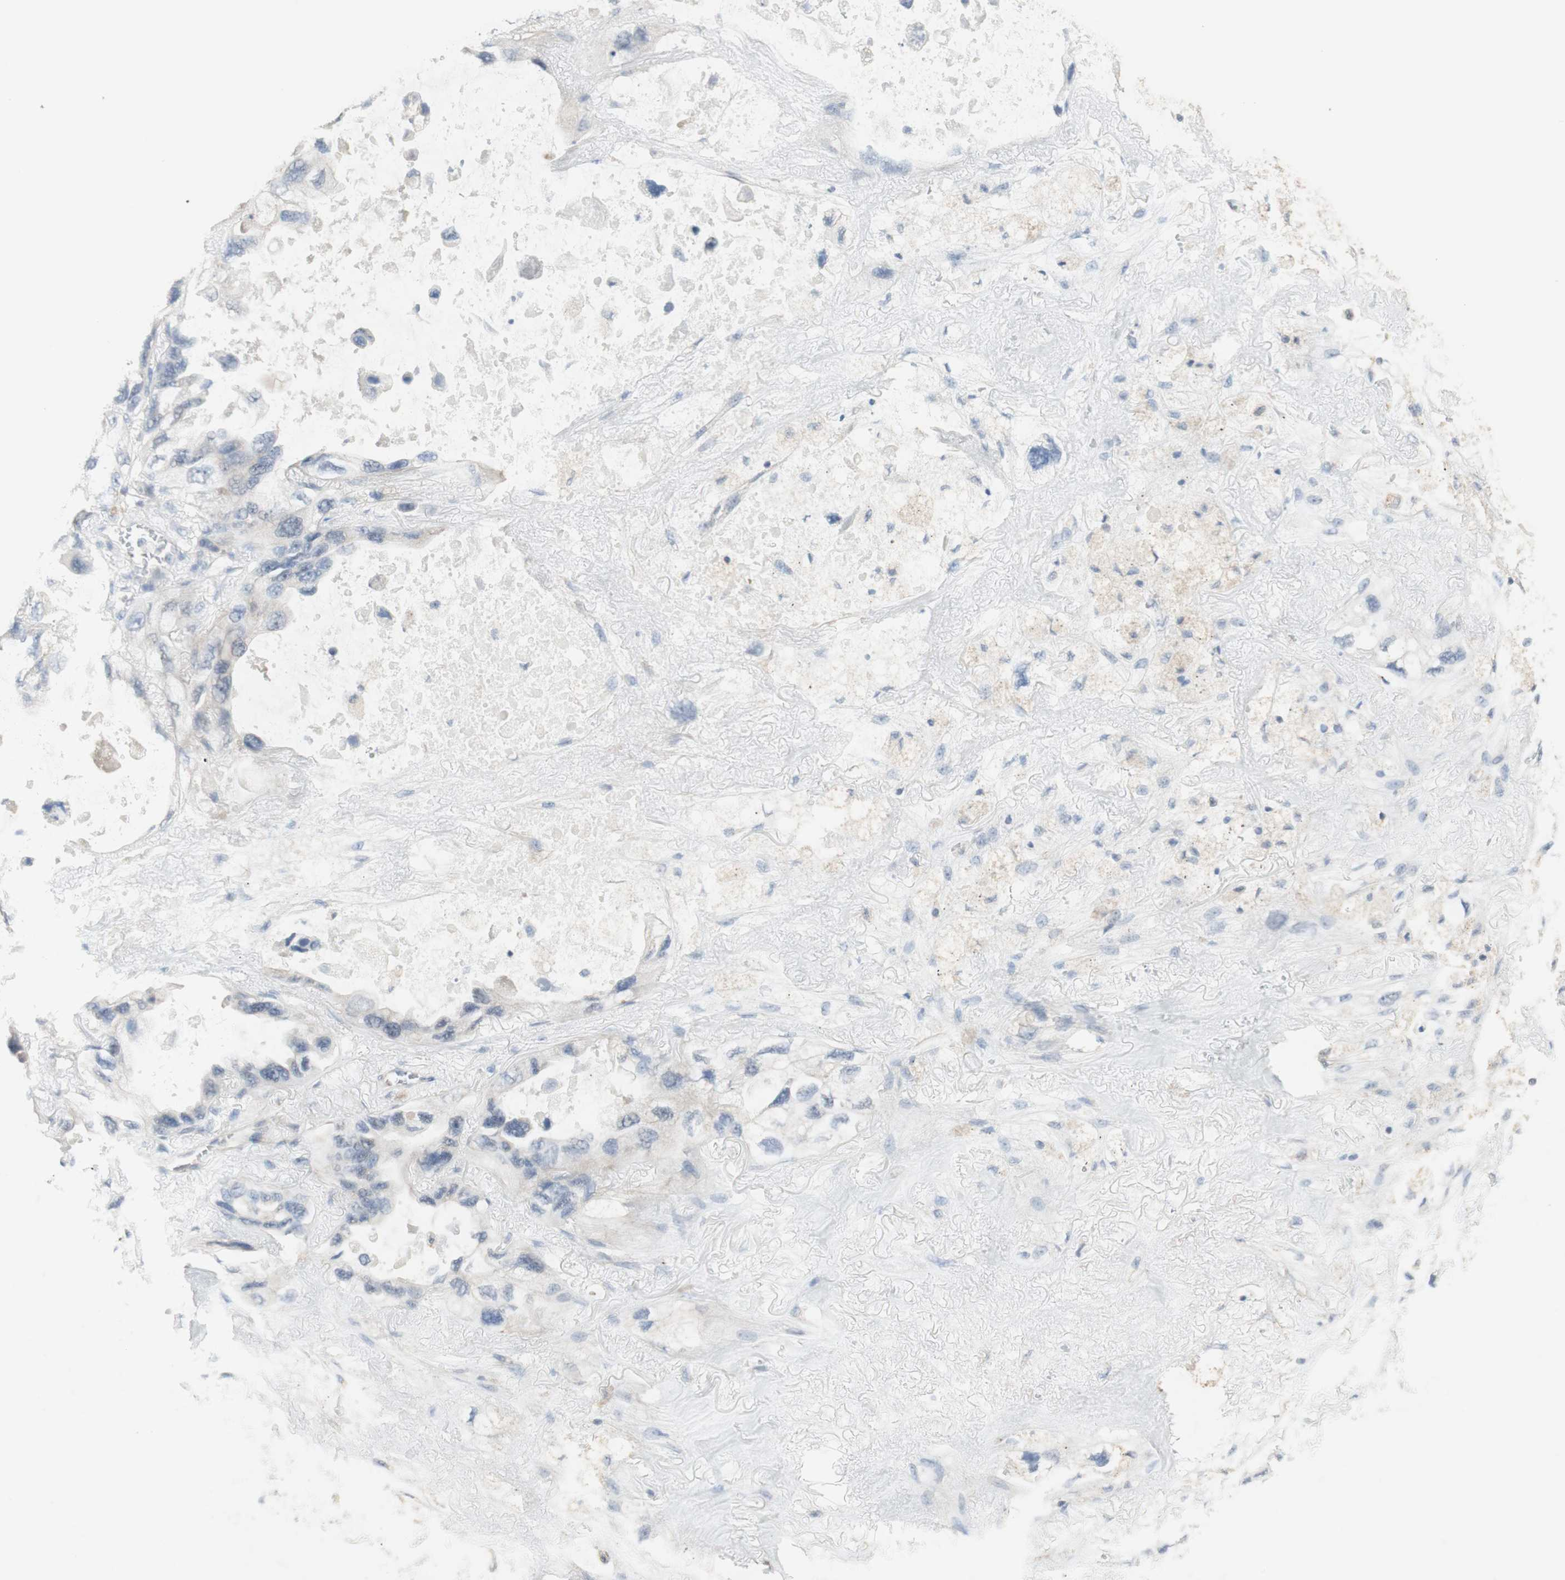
{"staining": {"intensity": "negative", "quantity": "none", "location": "none"}, "tissue": "lung cancer", "cell_type": "Tumor cells", "image_type": "cancer", "snomed": [{"axis": "morphology", "description": "Squamous cell carcinoma, NOS"}, {"axis": "topography", "description": "Lung"}], "caption": "IHC histopathology image of neoplastic tissue: squamous cell carcinoma (lung) stained with DAB reveals no significant protein staining in tumor cells. (Immunohistochemistry (ihc), brightfield microscopy, high magnification).", "gene": "MANEA", "patient": {"sex": "female", "age": 73}}